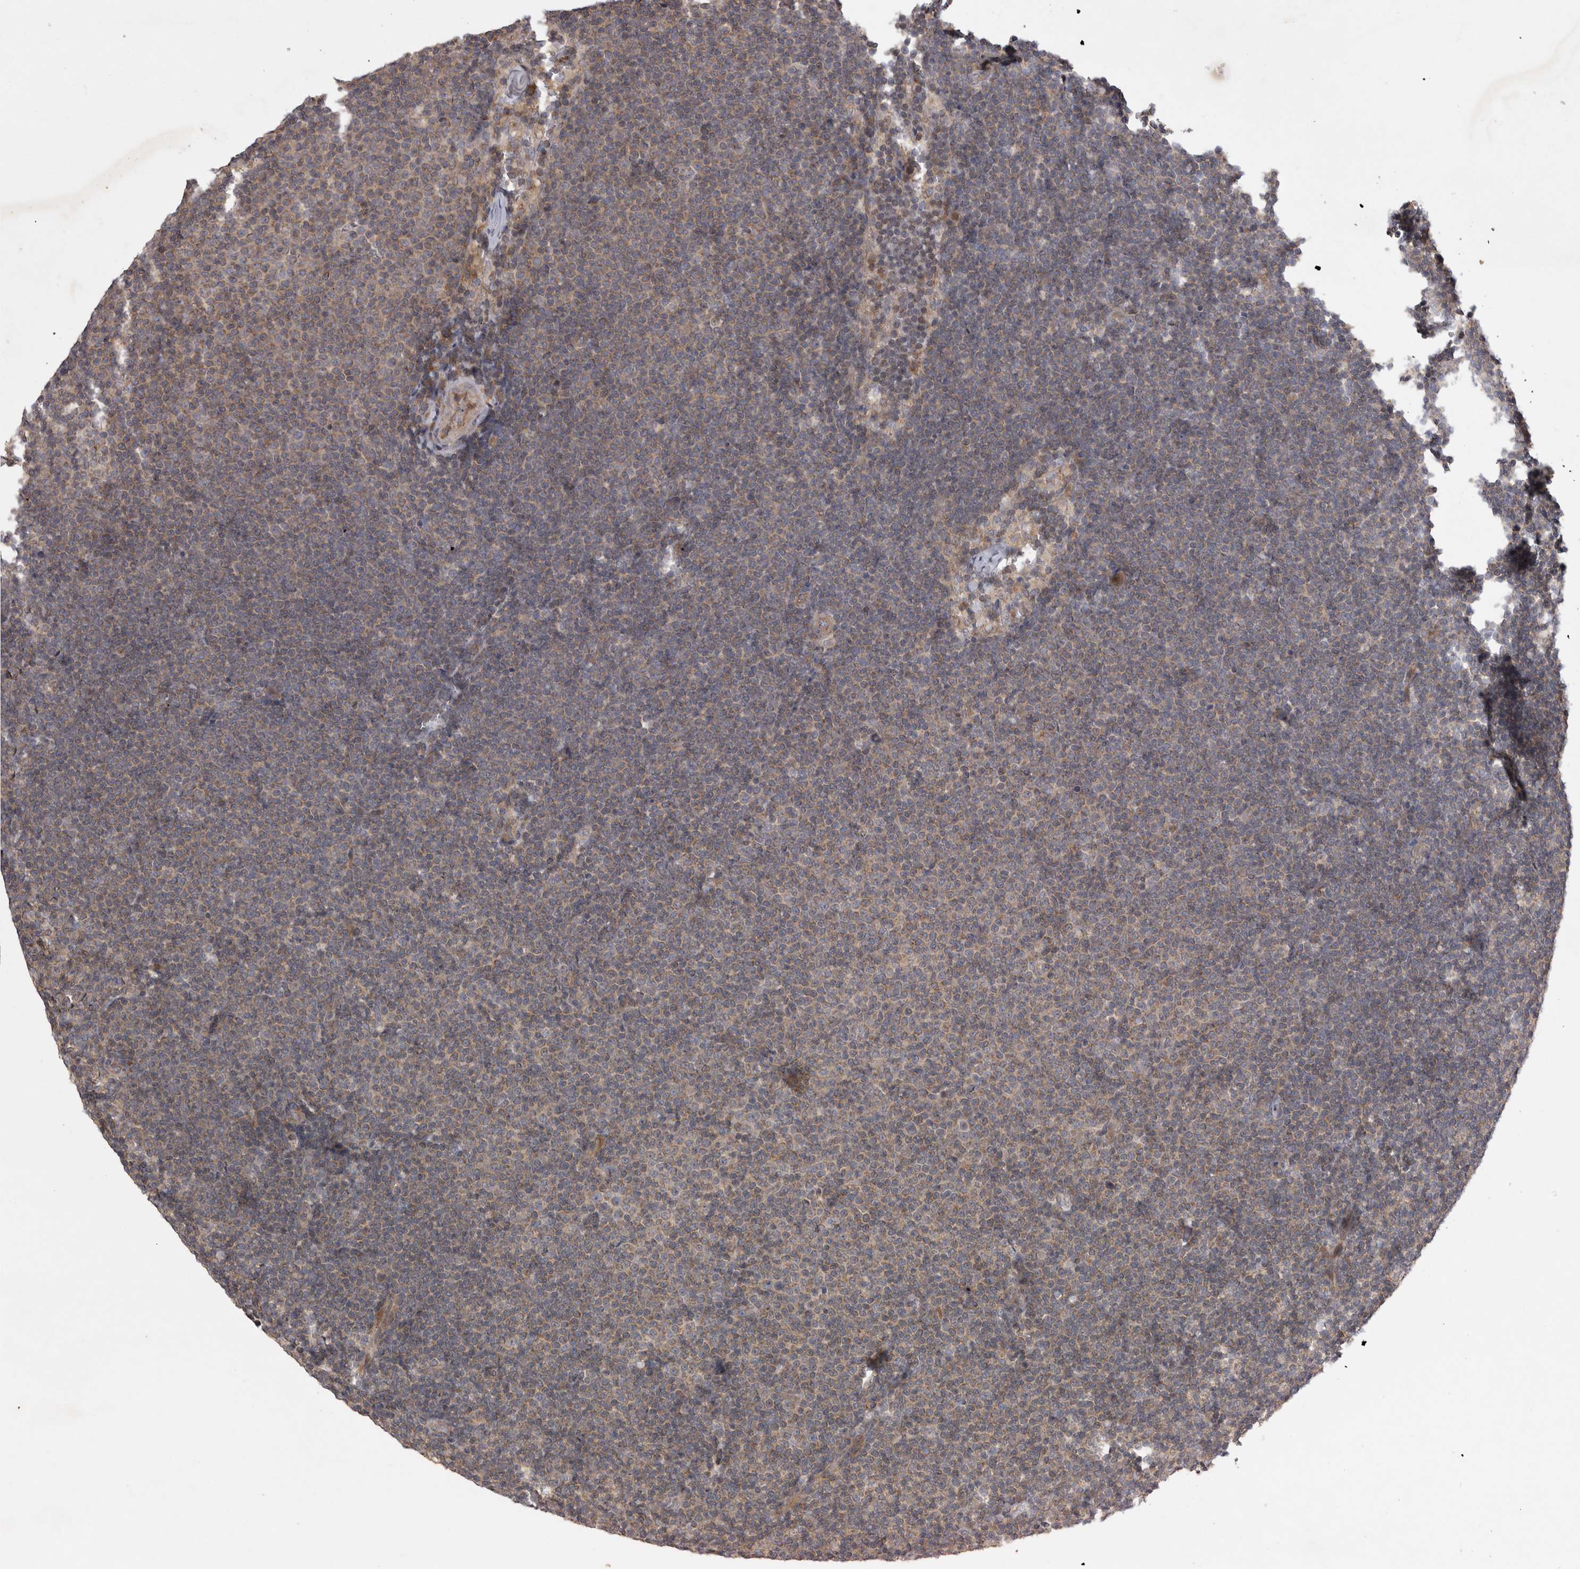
{"staining": {"intensity": "weak", "quantity": ">75%", "location": "cytoplasmic/membranous"}, "tissue": "lymphoma", "cell_type": "Tumor cells", "image_type": "cancer", "snomed": [{"axis": "morphology", "description": "Malignant lymphoma, non-Hodgkin's type, Low grade"}, {"axis": "topography", "description": "Lymph node"}], "caption": "Immunohistochemistry (DAB (3,3'-diaminobenzidine)) staining of low-grade malignant lymphoma, non-Hodgkin's type shows weak cytoplasmic/membranous protein positivity in about >75% of tumor cells. (brown staining indicates protein expression, while blue staining denotes nuclei).", "gene": "TSPOAP1", "patient": {"sex": "female", "age": 53}}